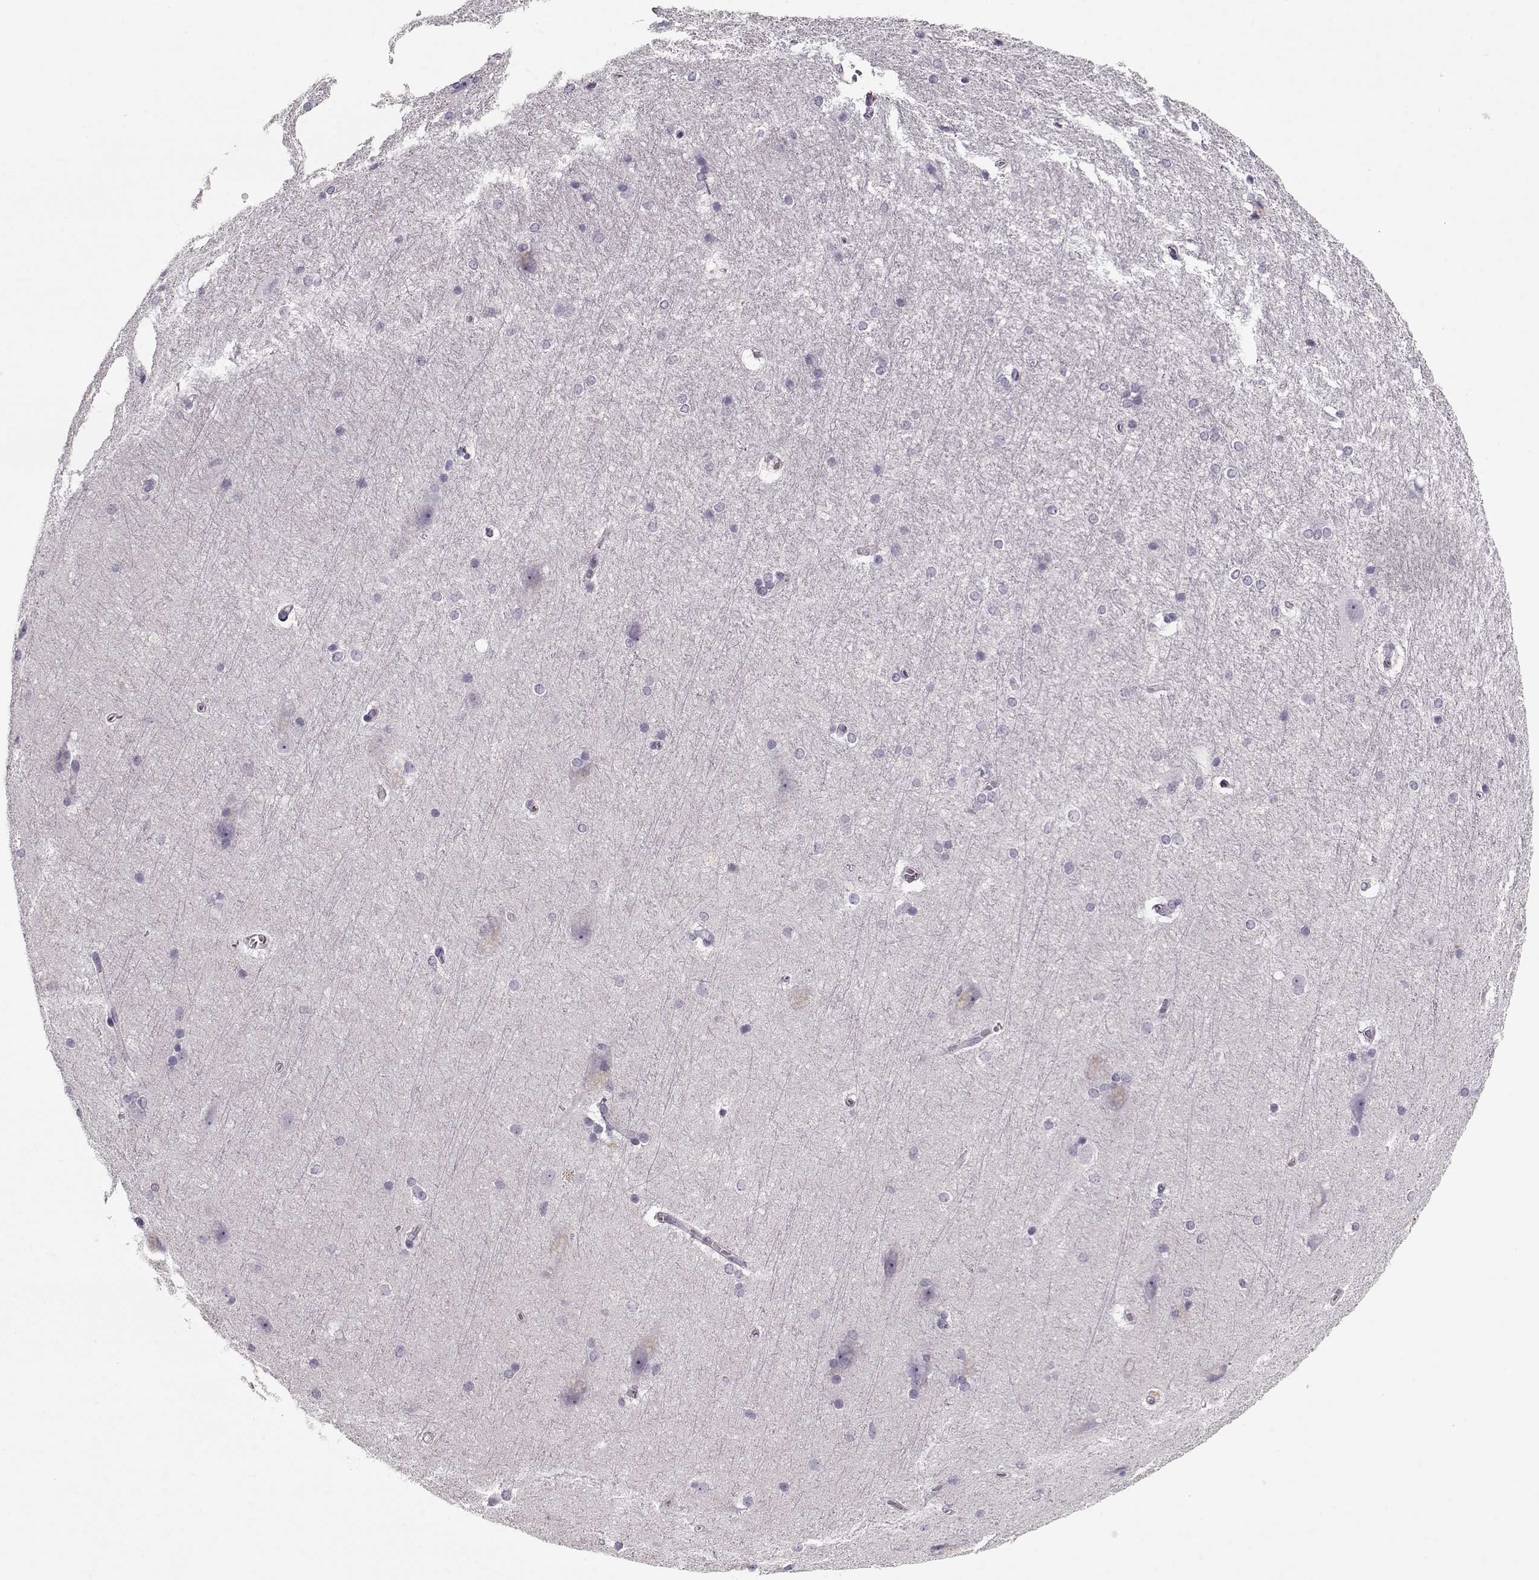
{"staining": {"intensity": "negative", "quantity": "none", "location": "none"}, "tissue": "hippocampus", "cell_type": "Glial cells", "image_type": "normal", "snomed": [{"axis": "morphology", "description": "Normal tissue, NOS"}, {"axis": "topography", "description": "Cerebral cortex"}, {"axis": "topography", "description": "Hippocampus"}], "caption": "Immunohistochemistry photomicrograph of normal human hippocampus stained for a protein (brown), which reveals no expression in glial cells. (DAB (3,3'-diaminobenzidine) IHC with hematoxylin counter stain).", "gene": "LUM", "patient": {"sex": "female", "age": 19}}